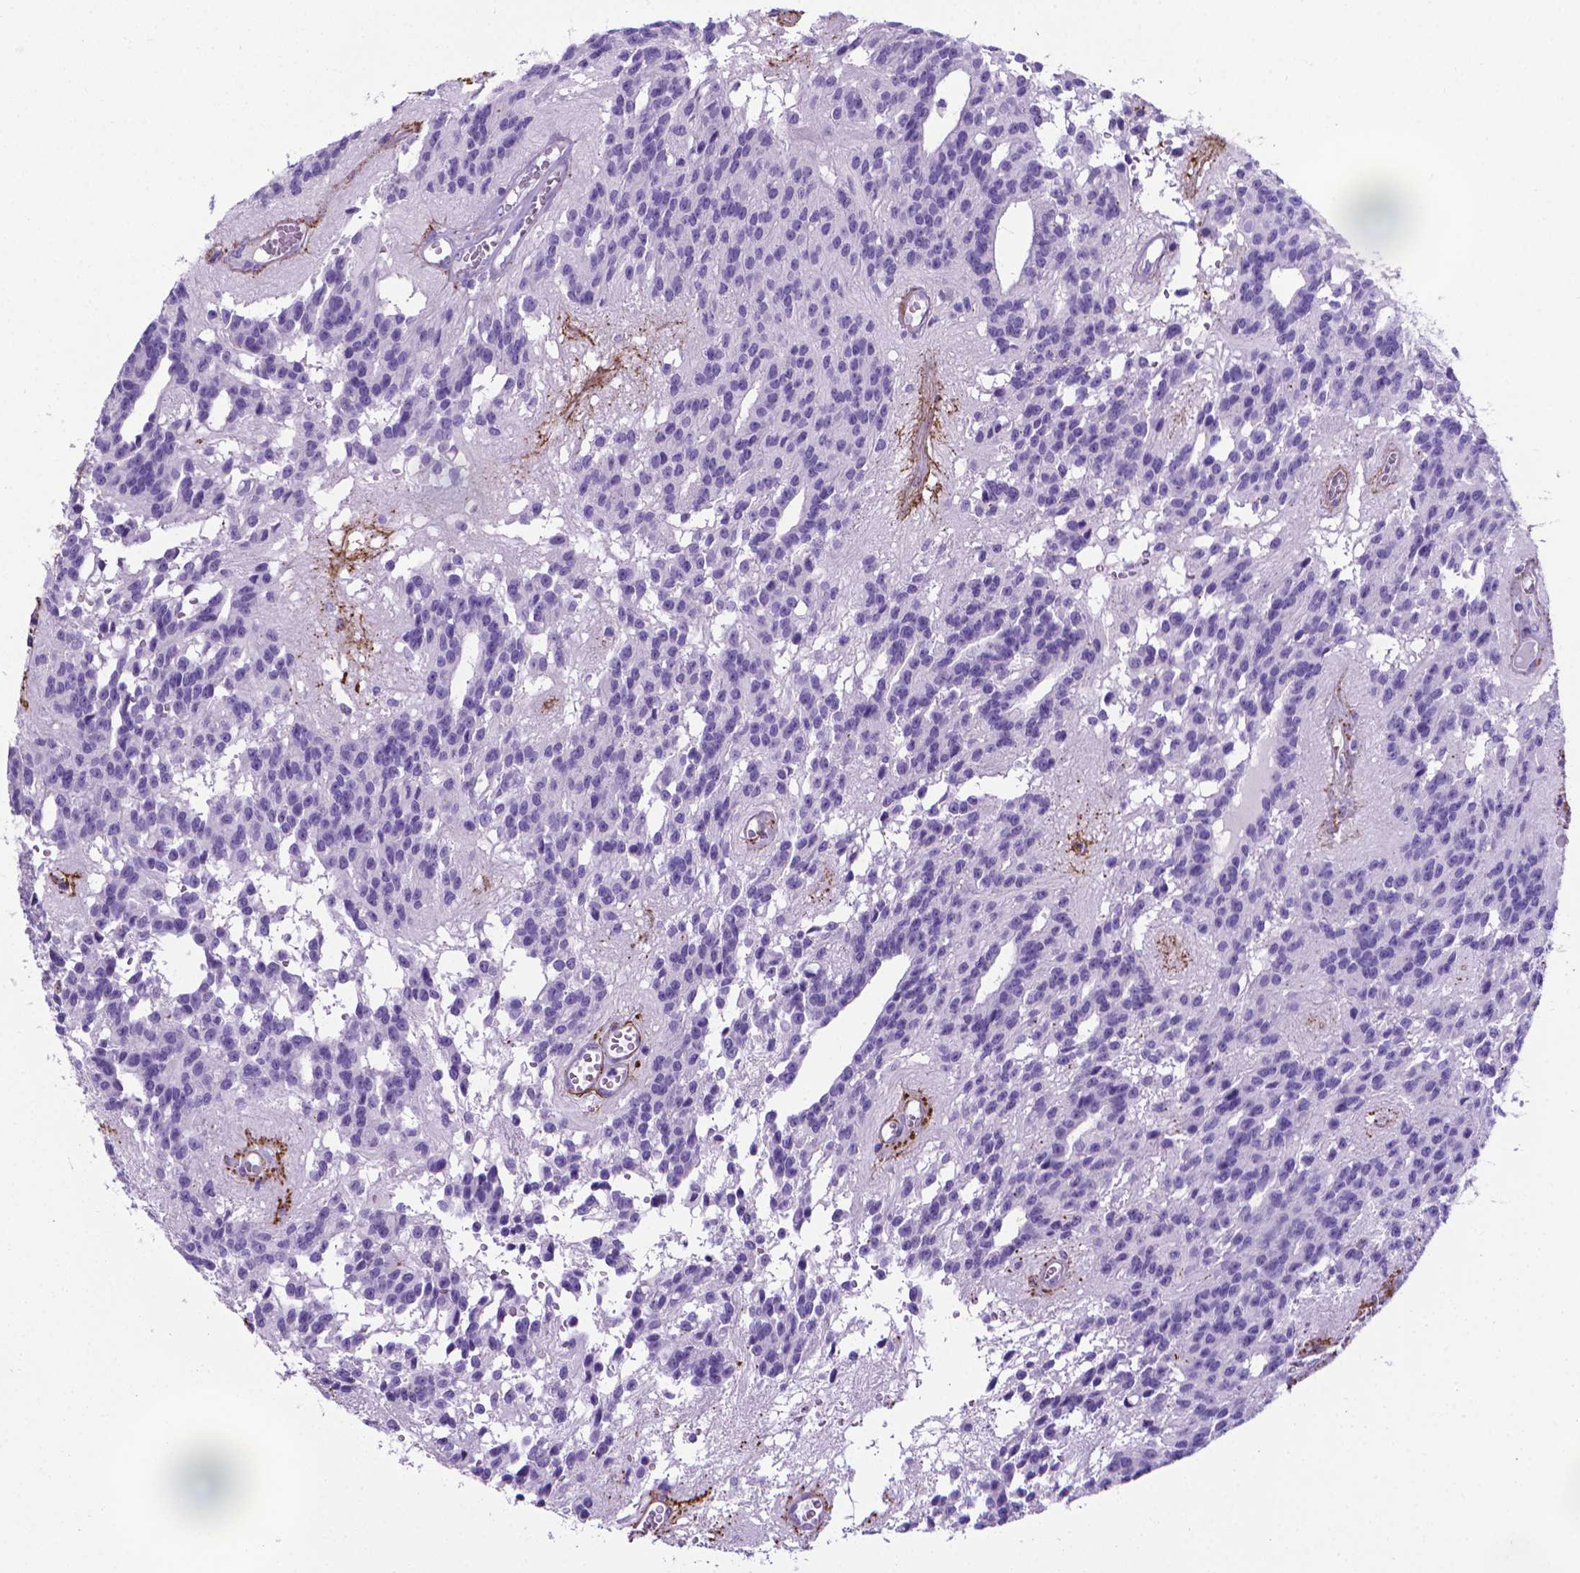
{"staining": {"intensity": "negative", "quantity": "none", "location": "none"}, "tissue": "glioma", "cell_type": "Tumor cells", "image_type": "cancer", "snomed": [{"axis": "morphology", "description": "Glioma, malignant, Low grade"}, {"axis": "topography", "description": "Brain"}], "caption": "Immunohistochemistry of human malignant low-grade glioma shows no staining in tumor cells.", "gene": "MFAP2", "patient": {"sex": "male", "age": 31}}